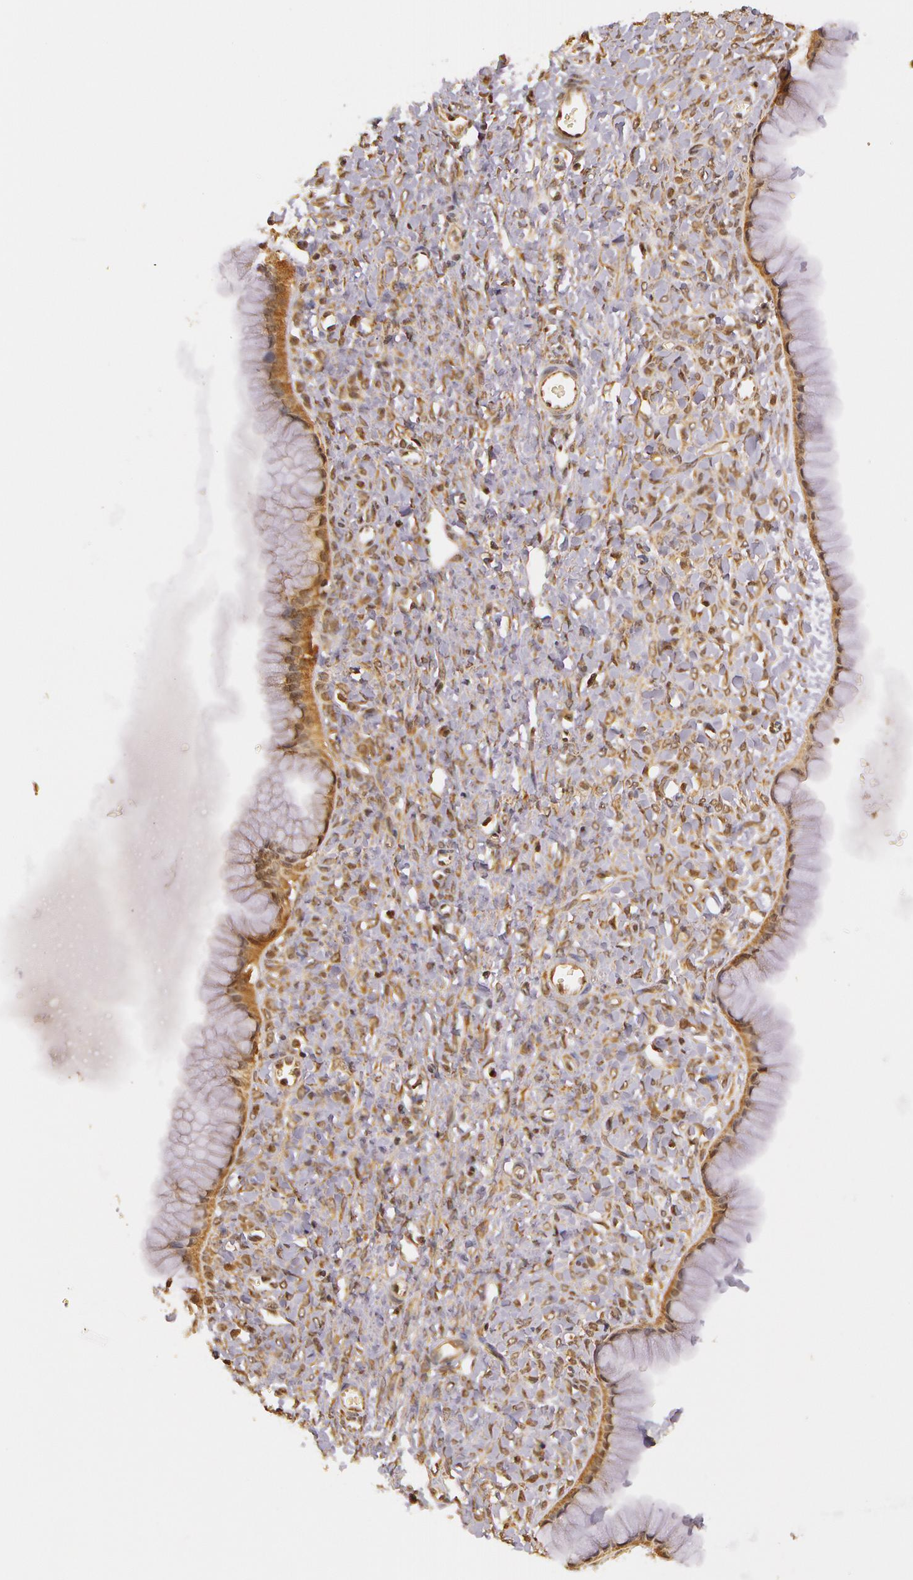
{"staining": {"intensity": "moderate", "quantity": ">75%", "location": "cytoplasmic/membranous"}, "tissue": "ovarian cancer", "cell_type": "Tumor cells", "image_type": "cancer", "snomed": [{"axis": "morphology", "description": "Cystadenocarcinoma, mucinous, NOS"}, {"axis": "topography", "description": "Ovary"}], "caption": "Tumor cells exhibit medium levels of moderate cytoplasmic/membranous expression in about >75% of cells in human mucinous cystadenocarcinoma (ovarian).", "gene": "ASCC2", "patient": {"sex": "female", "age": 25}}